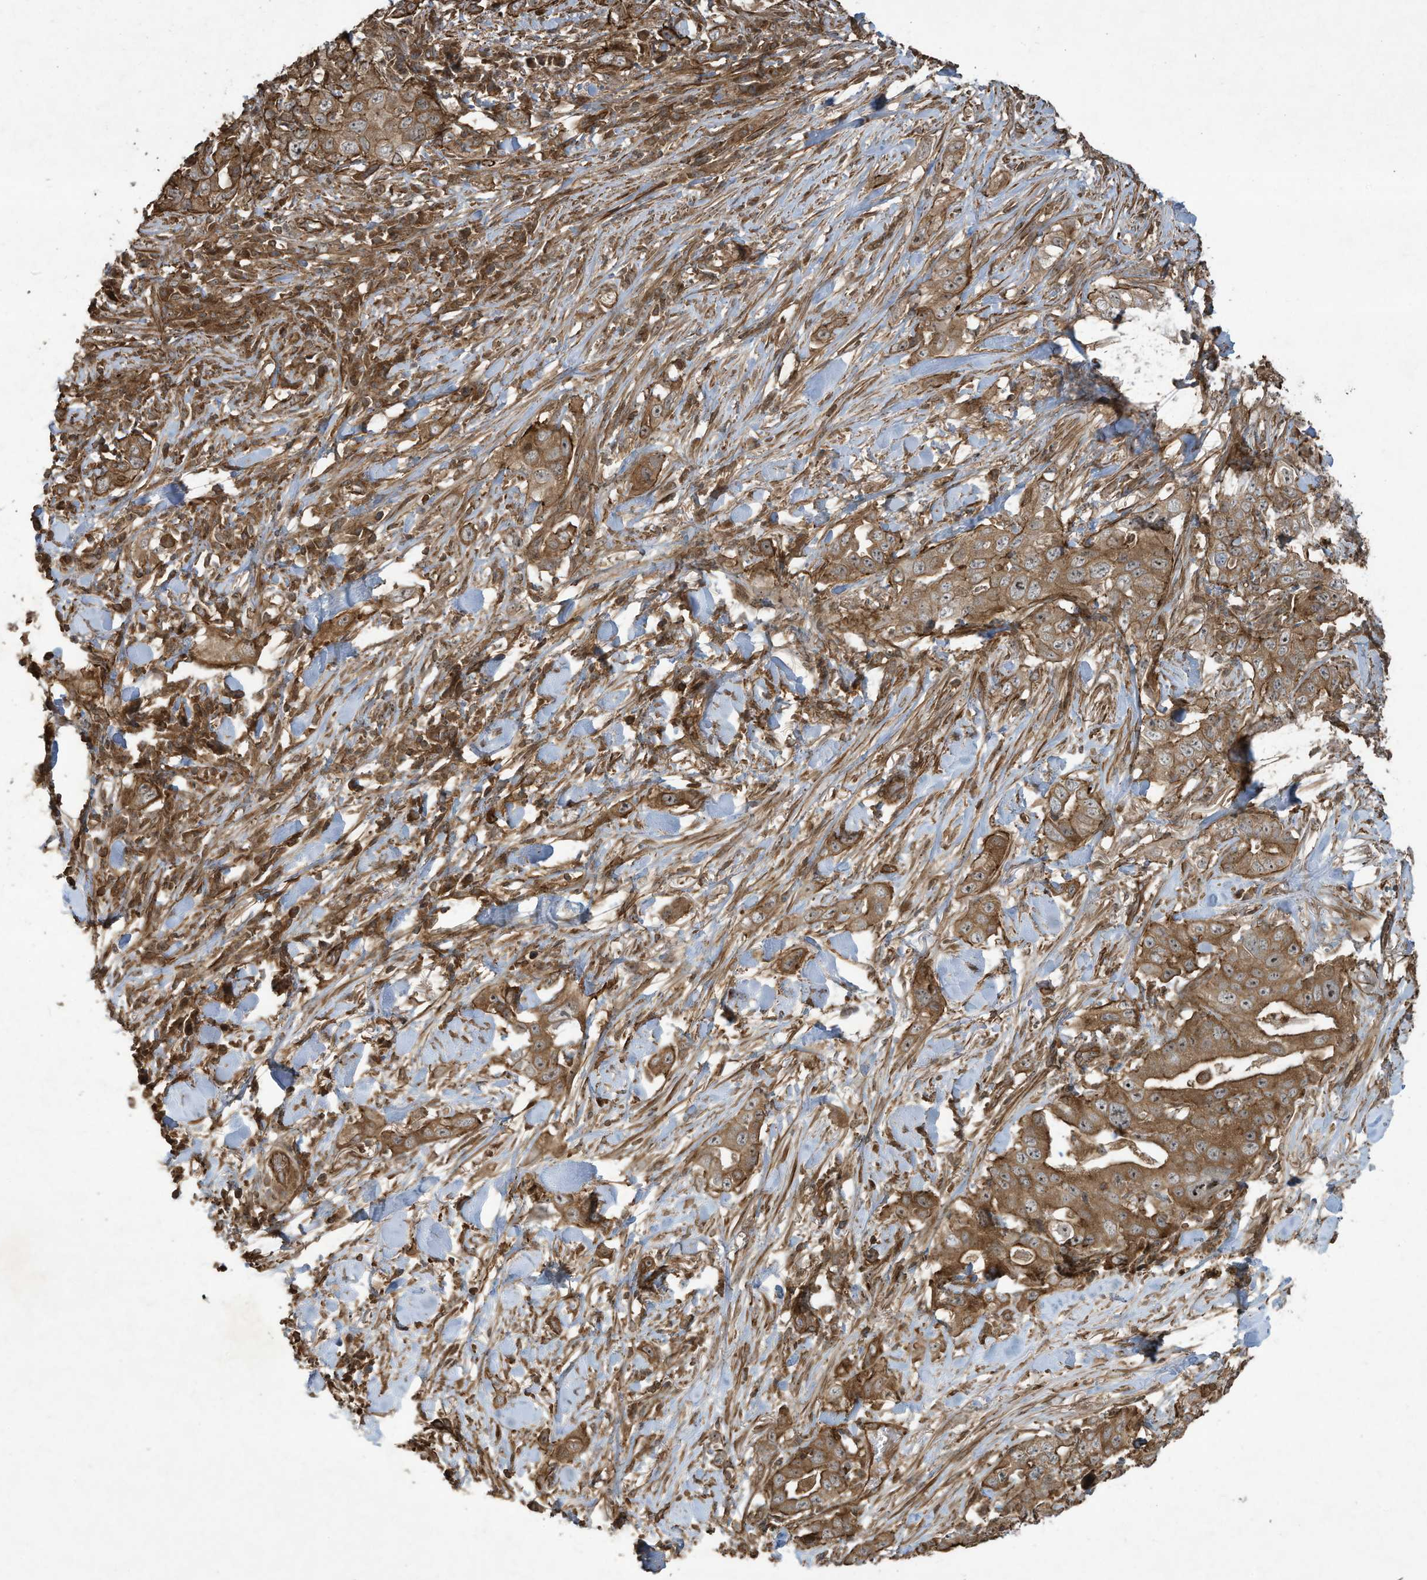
{"staining": {"intensity": "moderate", "quantity": ">75%", "location": "cytoplasmic/membranous"}, "tissue": "lung cancer", "cell_type": "Tumor cells", "image_type": "cancer", "snomed": [{"axis": "morphology", "description": "Adenocarcinoma, NOS"}, {"axis": "topography", "description": "Lung"}], "caption": "IHC photomicrograph of neoplastic tissue: human lung cancer stained using immunohistochemistry (IHC) exhibits medium levels of moderate protein expression localized specifically in the cytoplasmic/membranous of tumor cells, appearing as a cytoplasmic/membranous brown color.", "gene": "DDIT4", "patient": {"sex": "female", "age": 51}}